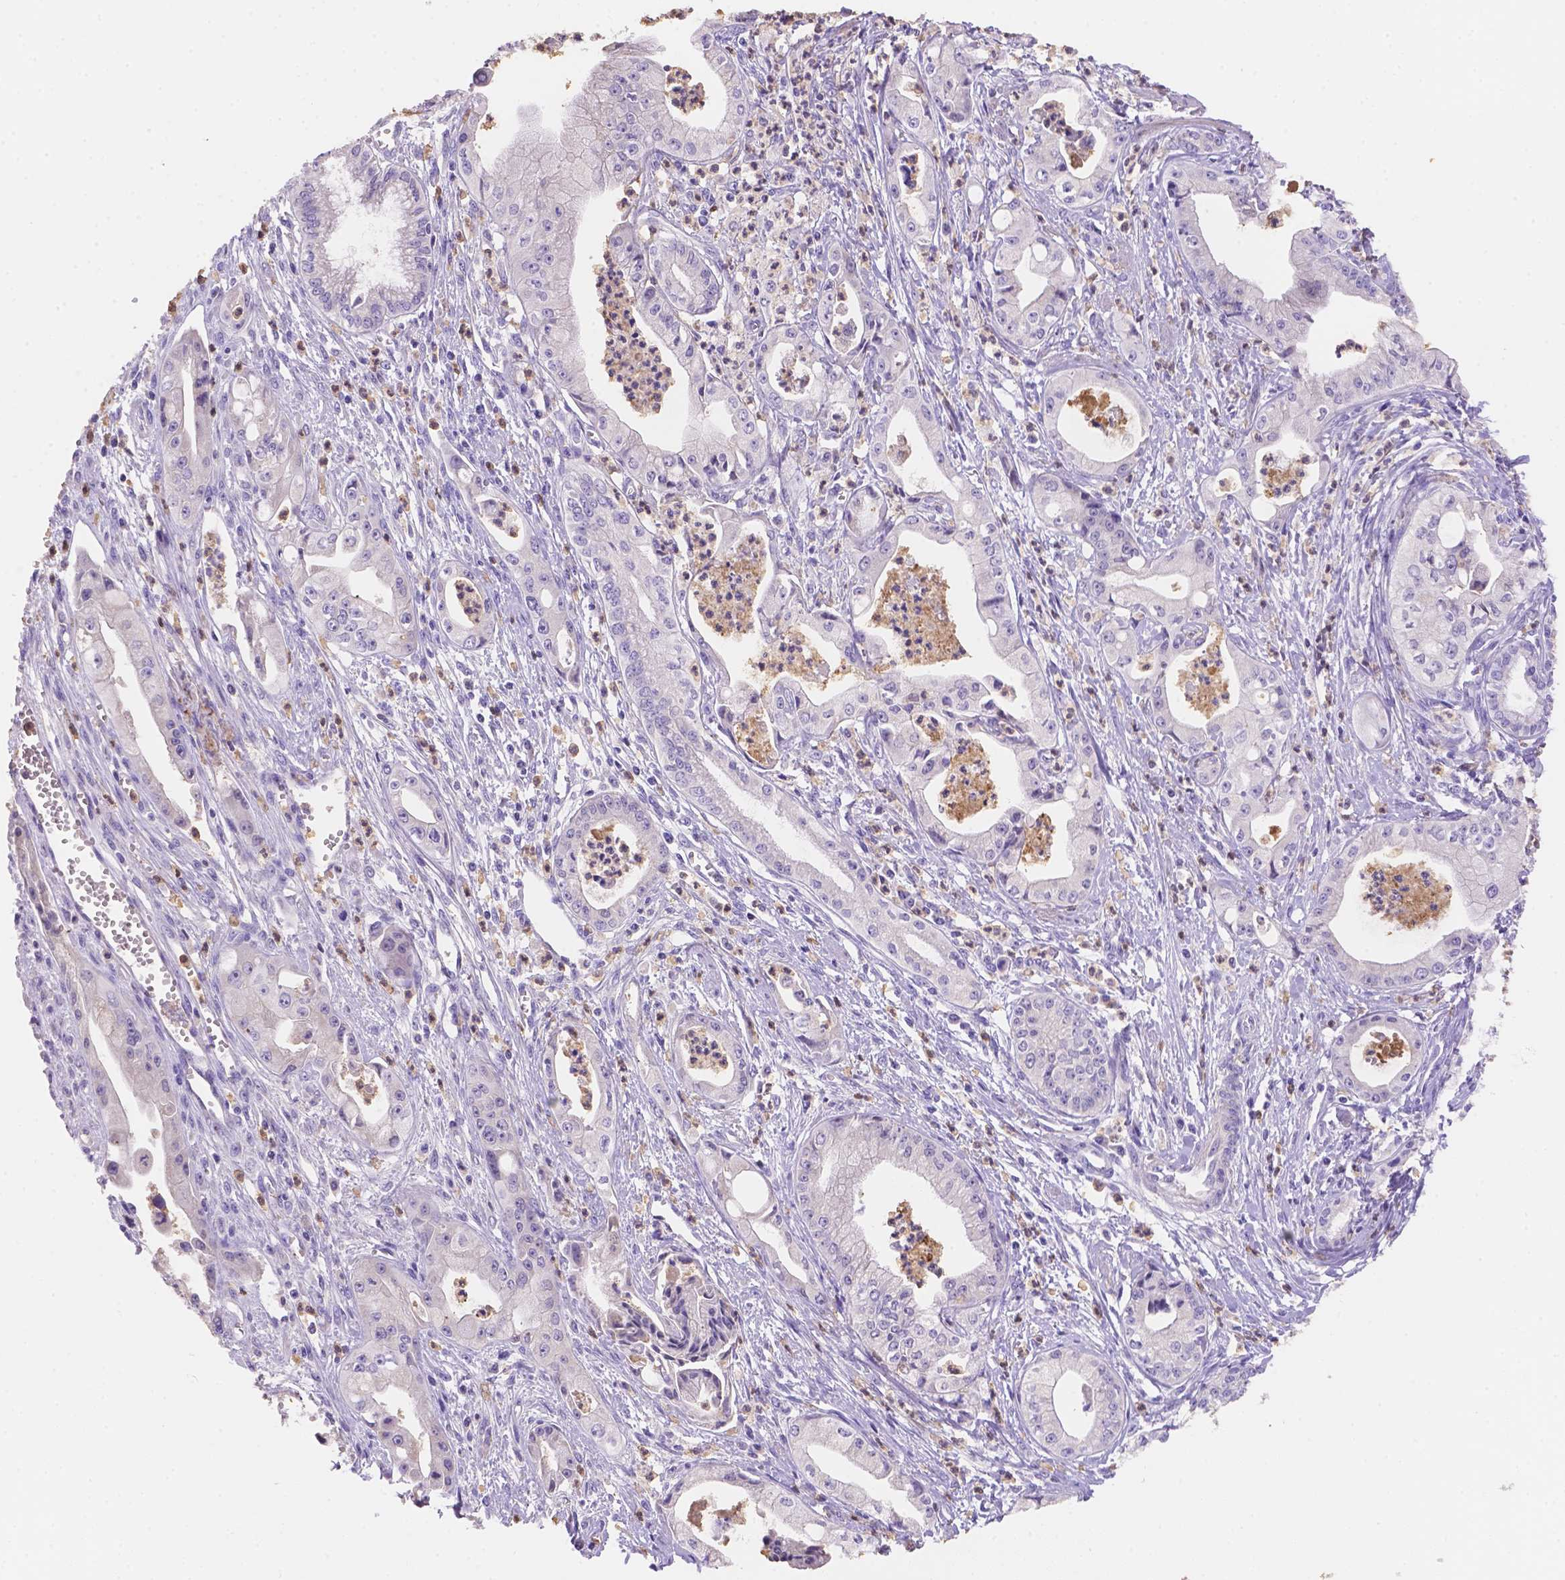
{"staining": {"intensity": "negative", "quantity": "none", "location": "none"}, "tissue": "pancreatic cancer", "cell_type": "Tumor cells", "image_type": "cancer", "snomed": [{"axis": "morphology", "description": "Adenocarcinoma, NOS"}, {"axis": "topography", "description": "Pancreas"}], "caption": "This is a photomicrograph of IHC staining of pancreatic cancer (adenocarcinoma), which shows no staining in tumor cells.", "gene": "NXPE2", "patient": {"sex": "female", "age": 65}}